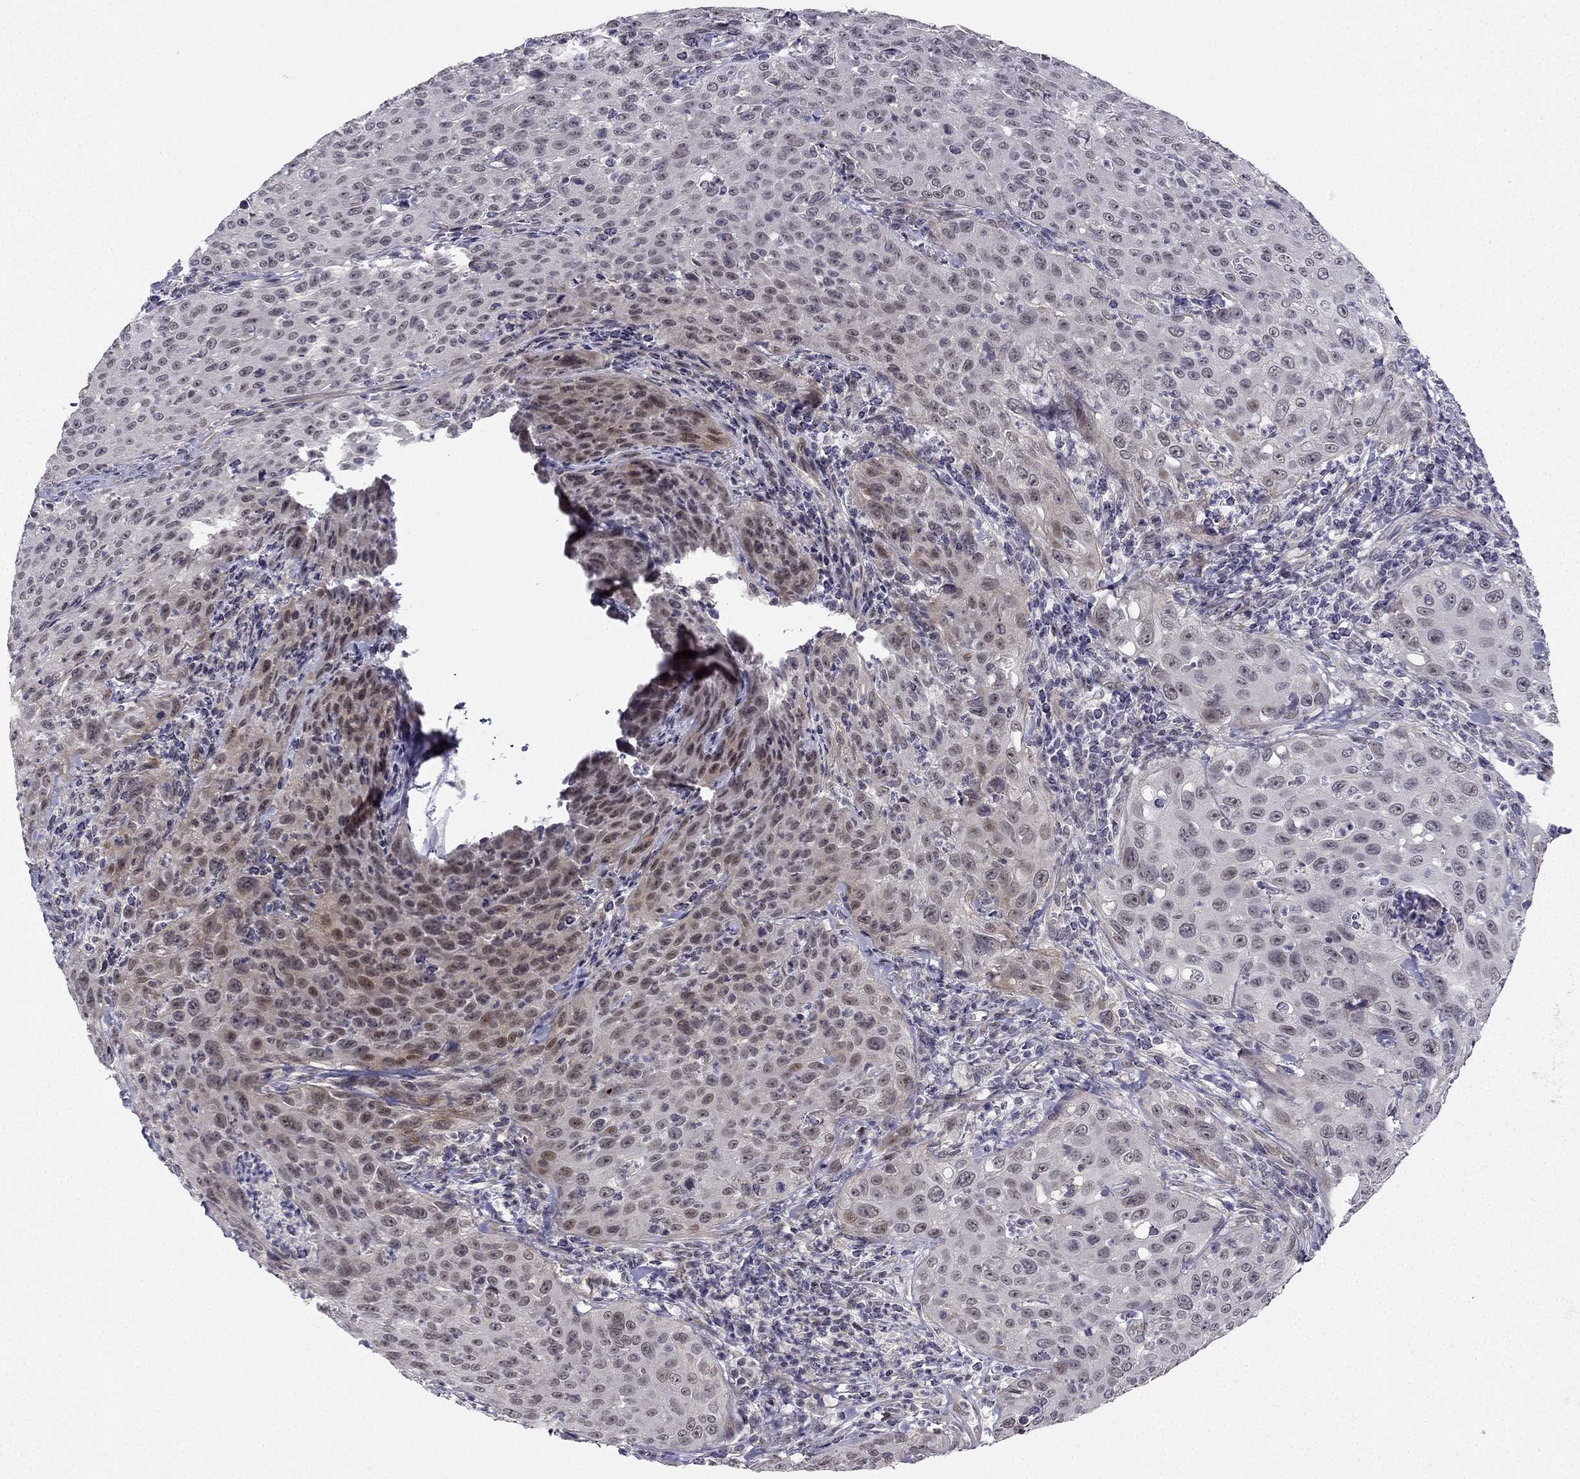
{"staining": {"intensity": "negative", "quantity": "none", "location": "none"}, "tissue": "cervical cancer", "cell_type": "Tumor cells", "image_type": "cancer", "snomed": [{"axis": "morphology", "description": "Squamous cell carcinoma, NOS"}, {"axis": "topography", "description": "Cervix"}], "caption": "Tumor cells show no significant protein staining in squamous cell carcinoma (cervical). The staining is performed using DAB (3,3'-diaminobenzidine) brown chromogen with nuclei counter-stained in using hematoxylin.", "gene": "CHST8", "patient": {"sex": "female", "age": 26}}